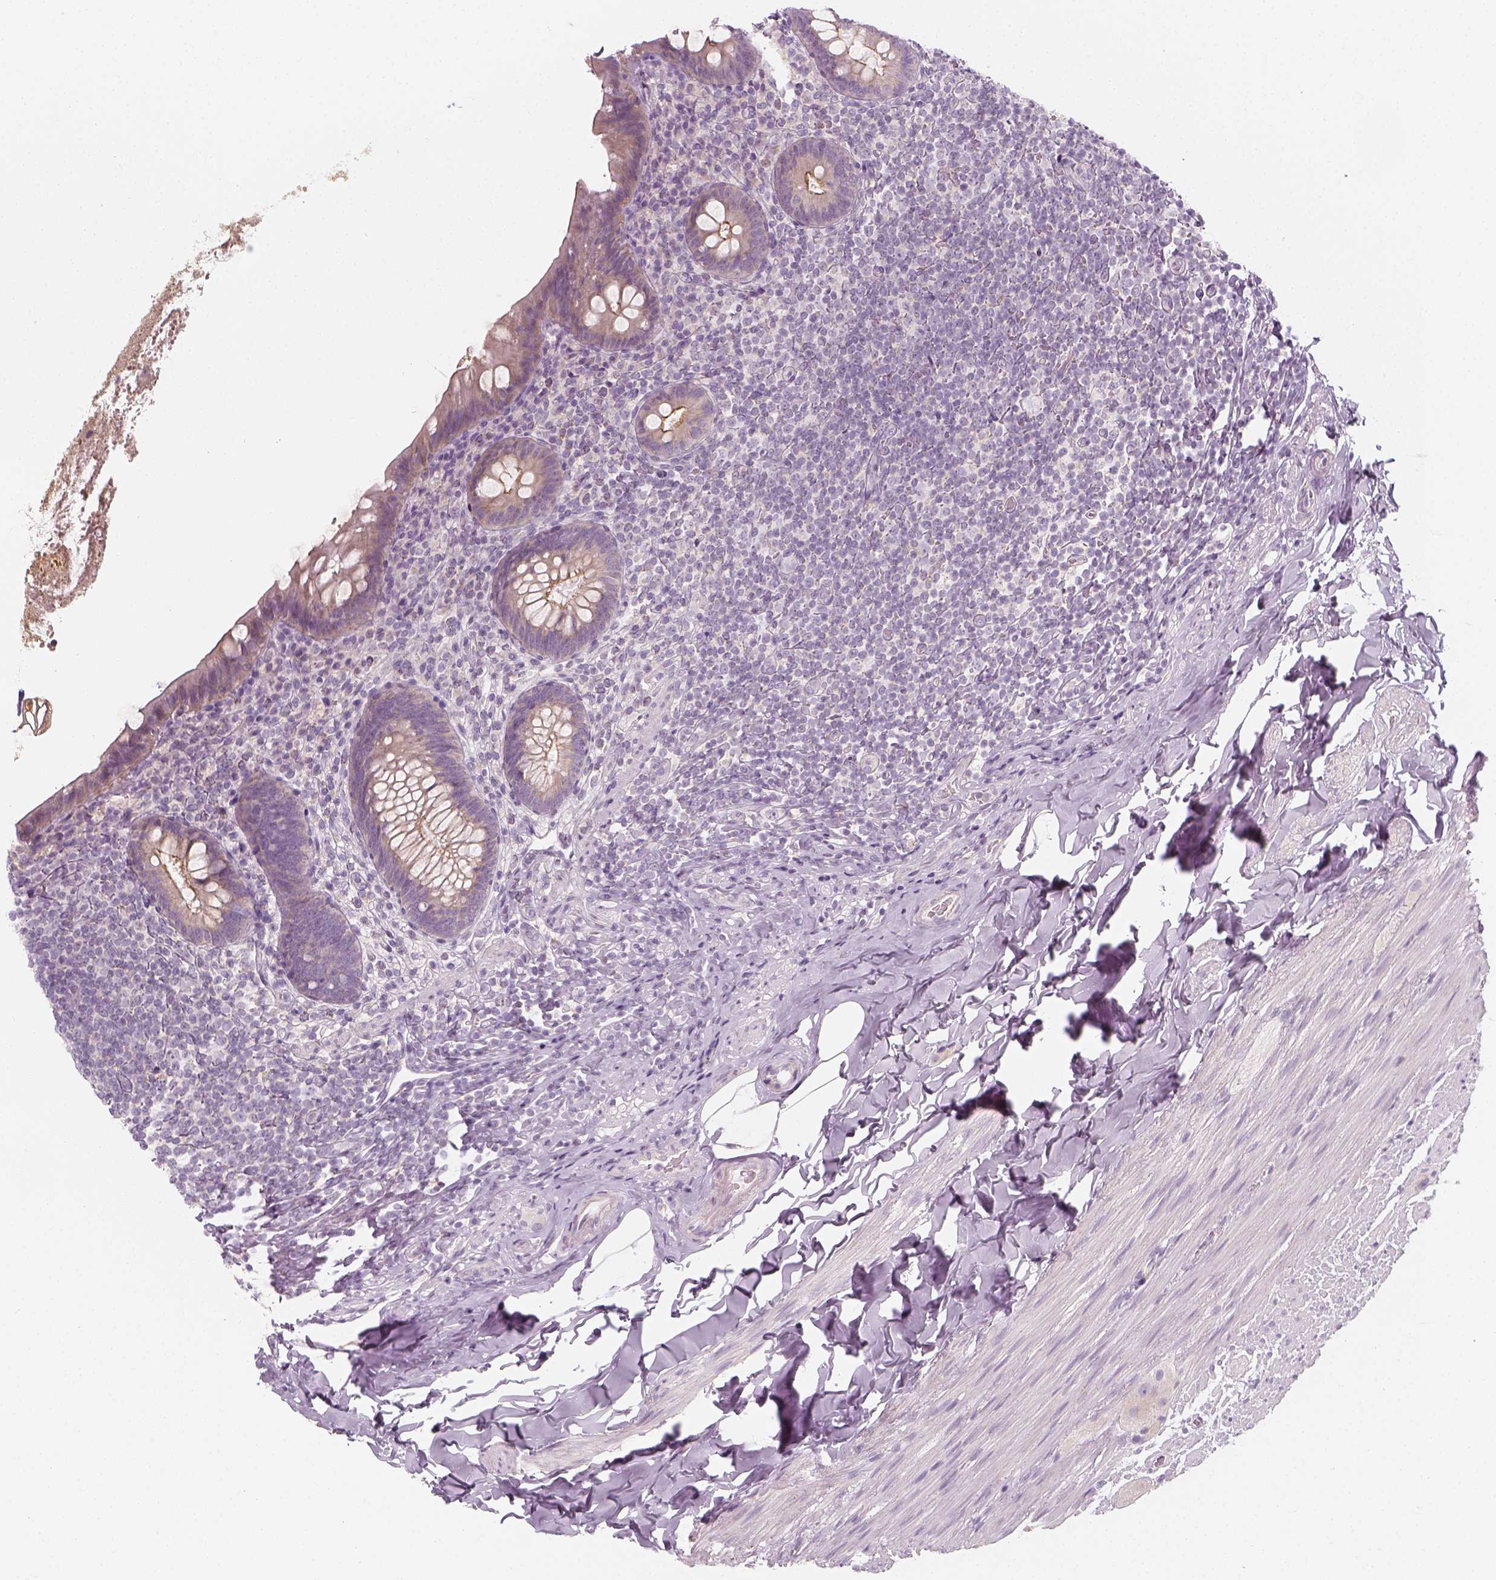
{"staining": {"intensity": "moderate", "quantity": "<25%", "location": "cytoplasmic/membranous"}, "tissue": "appendix", "cell_type": "Glandular cells", "image_type": "normal", "snomed": [{"axis": "morphology", "description": "Normal tissue, NOS"}, {"axis": "topography", "description": "Appendix"}], "caption": "This micrograph exhibits immunohistochemistry (IHC) staining of normal appendix, with low moderate cytoplasmic/membranous expression in approximately <25% of glandular cells.", "gene": "PRAME", "patient": {"sex": "male", "age": 47}}